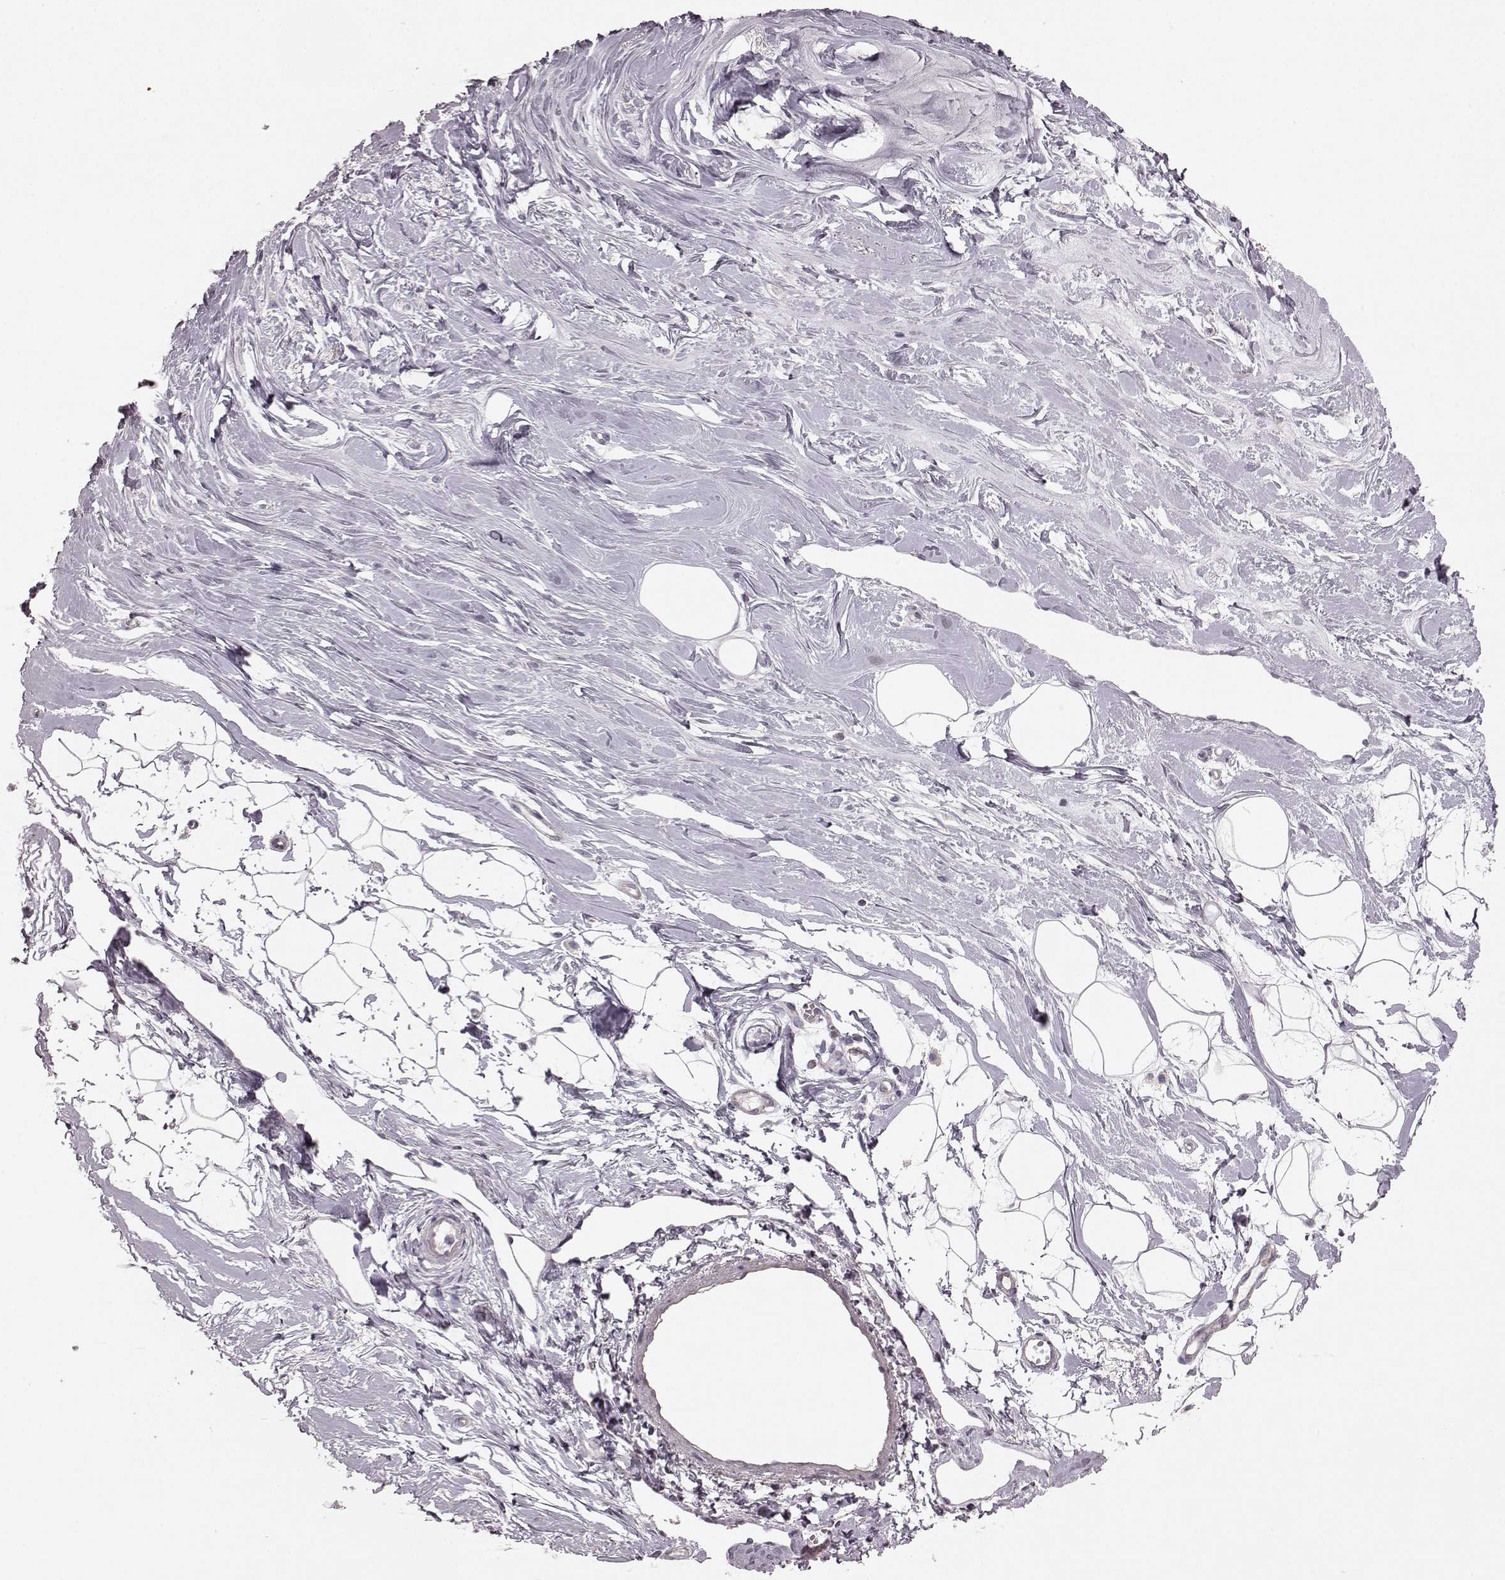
{"staining": {"intensity": "negative", "quantity": "none", "location": "none"}, "tissue": "breast", "cell_type": "Adipocytes", "image_type": "normal", "snomed": [{"axis": "morphology", "description": "Normal tissue, NOS"}, {"axis": "topography", "description": "Breast"}], "caption": "Immunohistochemistry (IHC) histopathology image of benign breast stained for a protein (brown), which shows no positivity in adipocytes.", "gene": "PDCD1", "patient": {"sex": "female", "age": 49}}